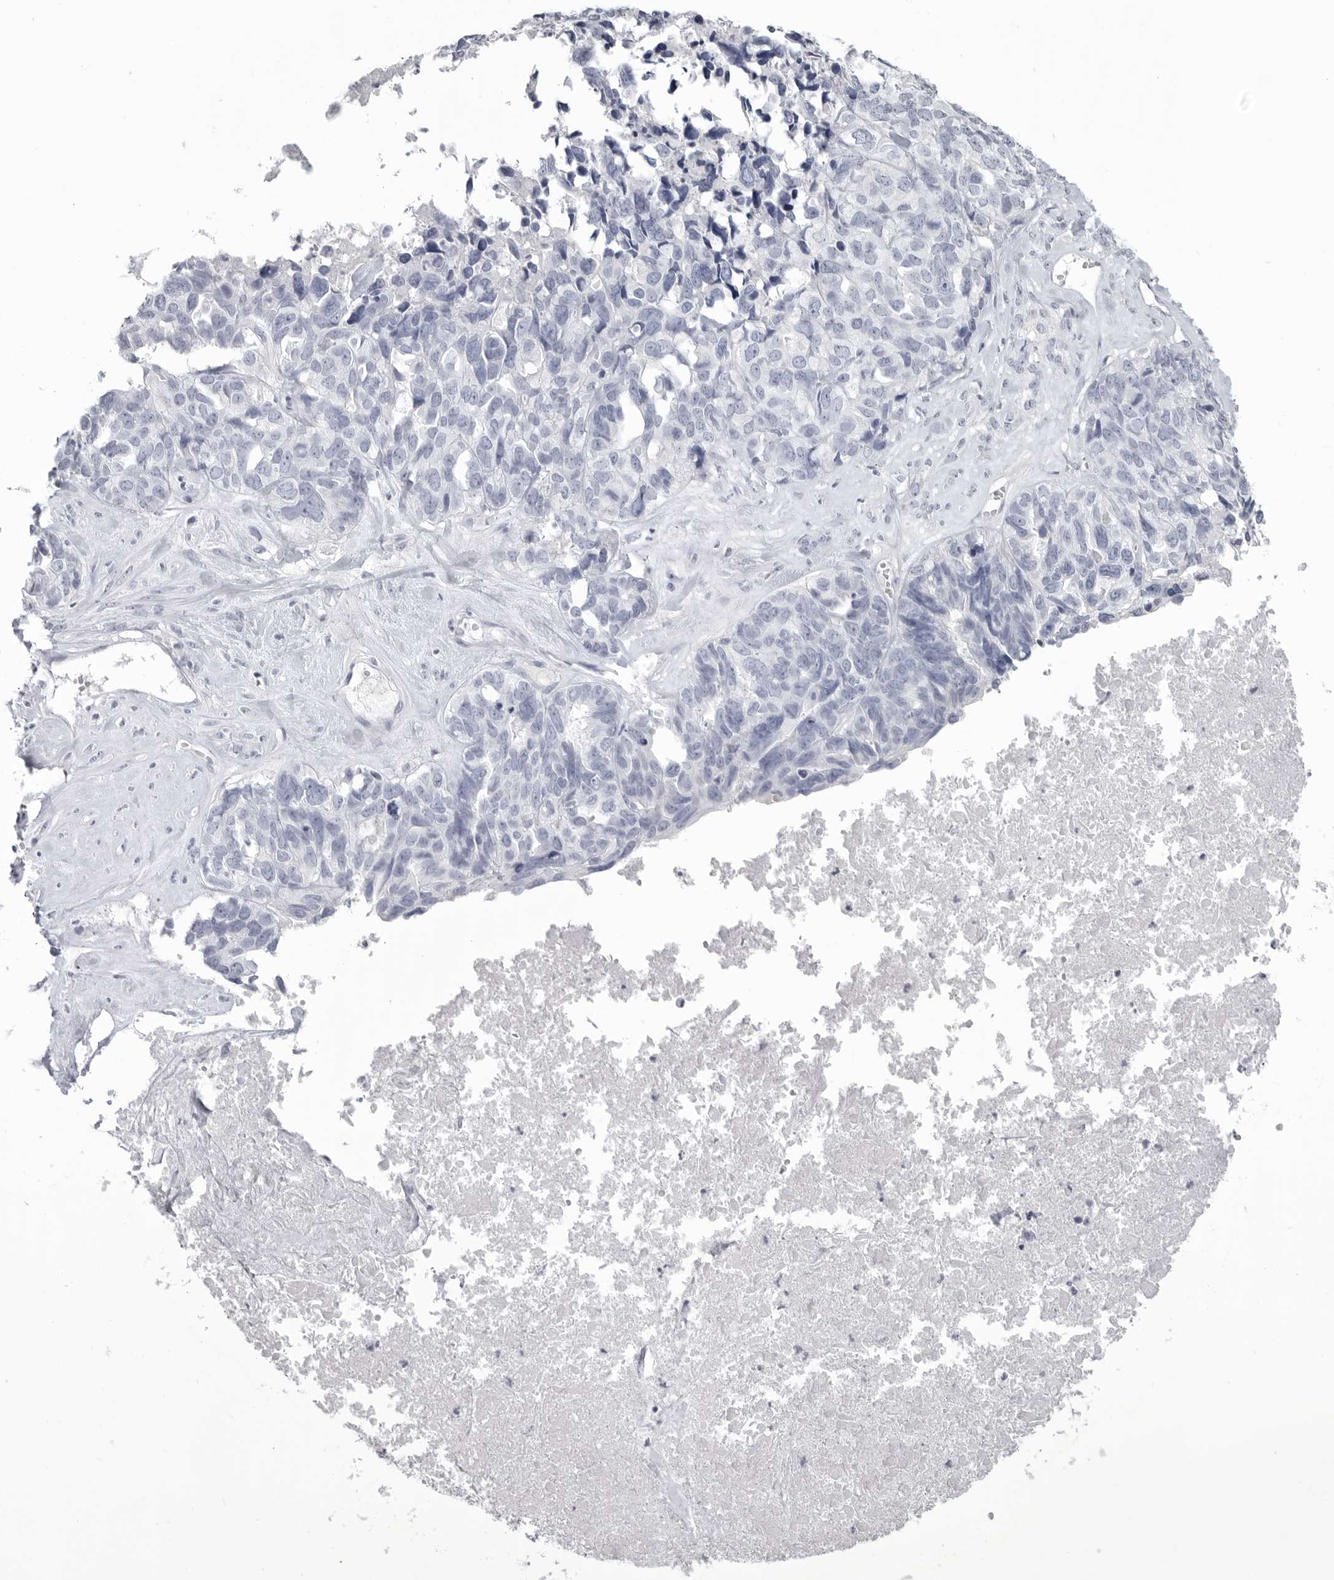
{"staining": {"intensity": "negative", "quantity": "none", "location": "none"}, "tissue": "ovarian cancer", "cell_type": "Tumor cells", "image_type": "cancer", "snomed": [{"axis": "morphology", "description": "Cystadenocarcinoma, serous, NOS"}, {"axis": "topography", "description": "Ovary"}], "caption": "Ovarian serous cystadenocarcinoma was stained to show a protein in brown. There is no significant staining in tumor cells. (Stains: DAB (3,3'-diaminobenzidine) immunohistochemistry (IHC) with hematoxylin counter stain, Microscopy: brightfield microscopy at high magnification).", "gene": "LY6D", "patient": {"sex": "female", "age": 79}}